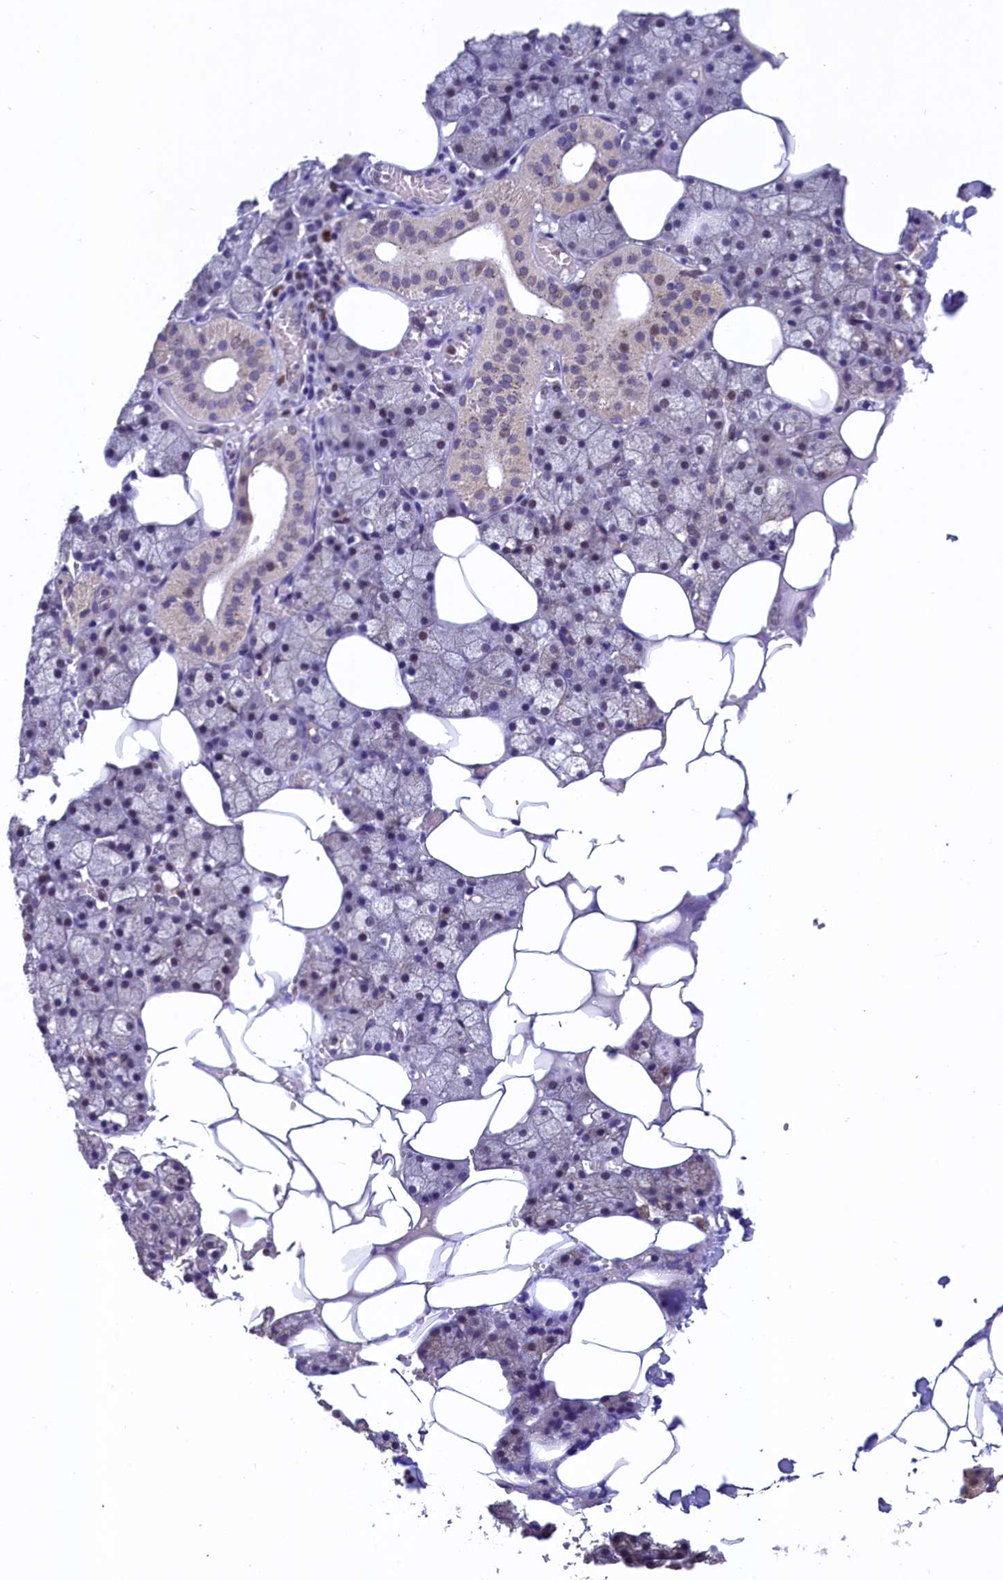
{"staining": {"intensity": "moderate", "quantity": "<25%", "location": "nuclear"}, "tissue": "salivary gland", "cell_type": "Glandular cells", "image_type": "normal", "snomed": [{"axis": "morphology", "description": "Normal tissue, NOS"}, {"axis": "topography", "description": "Salivary gland"}], "caption": "Normal salivary gland was stained to show a protein in brown. There is low levels of moderate nuclear staining in about <25% of glandular cells. (DAB (3,3'-diaminobenzidine) IHC with brightfield microscopy, high magnification).", "gene": "HECTD4", "patient": {"sex": "male", "age": 62}}